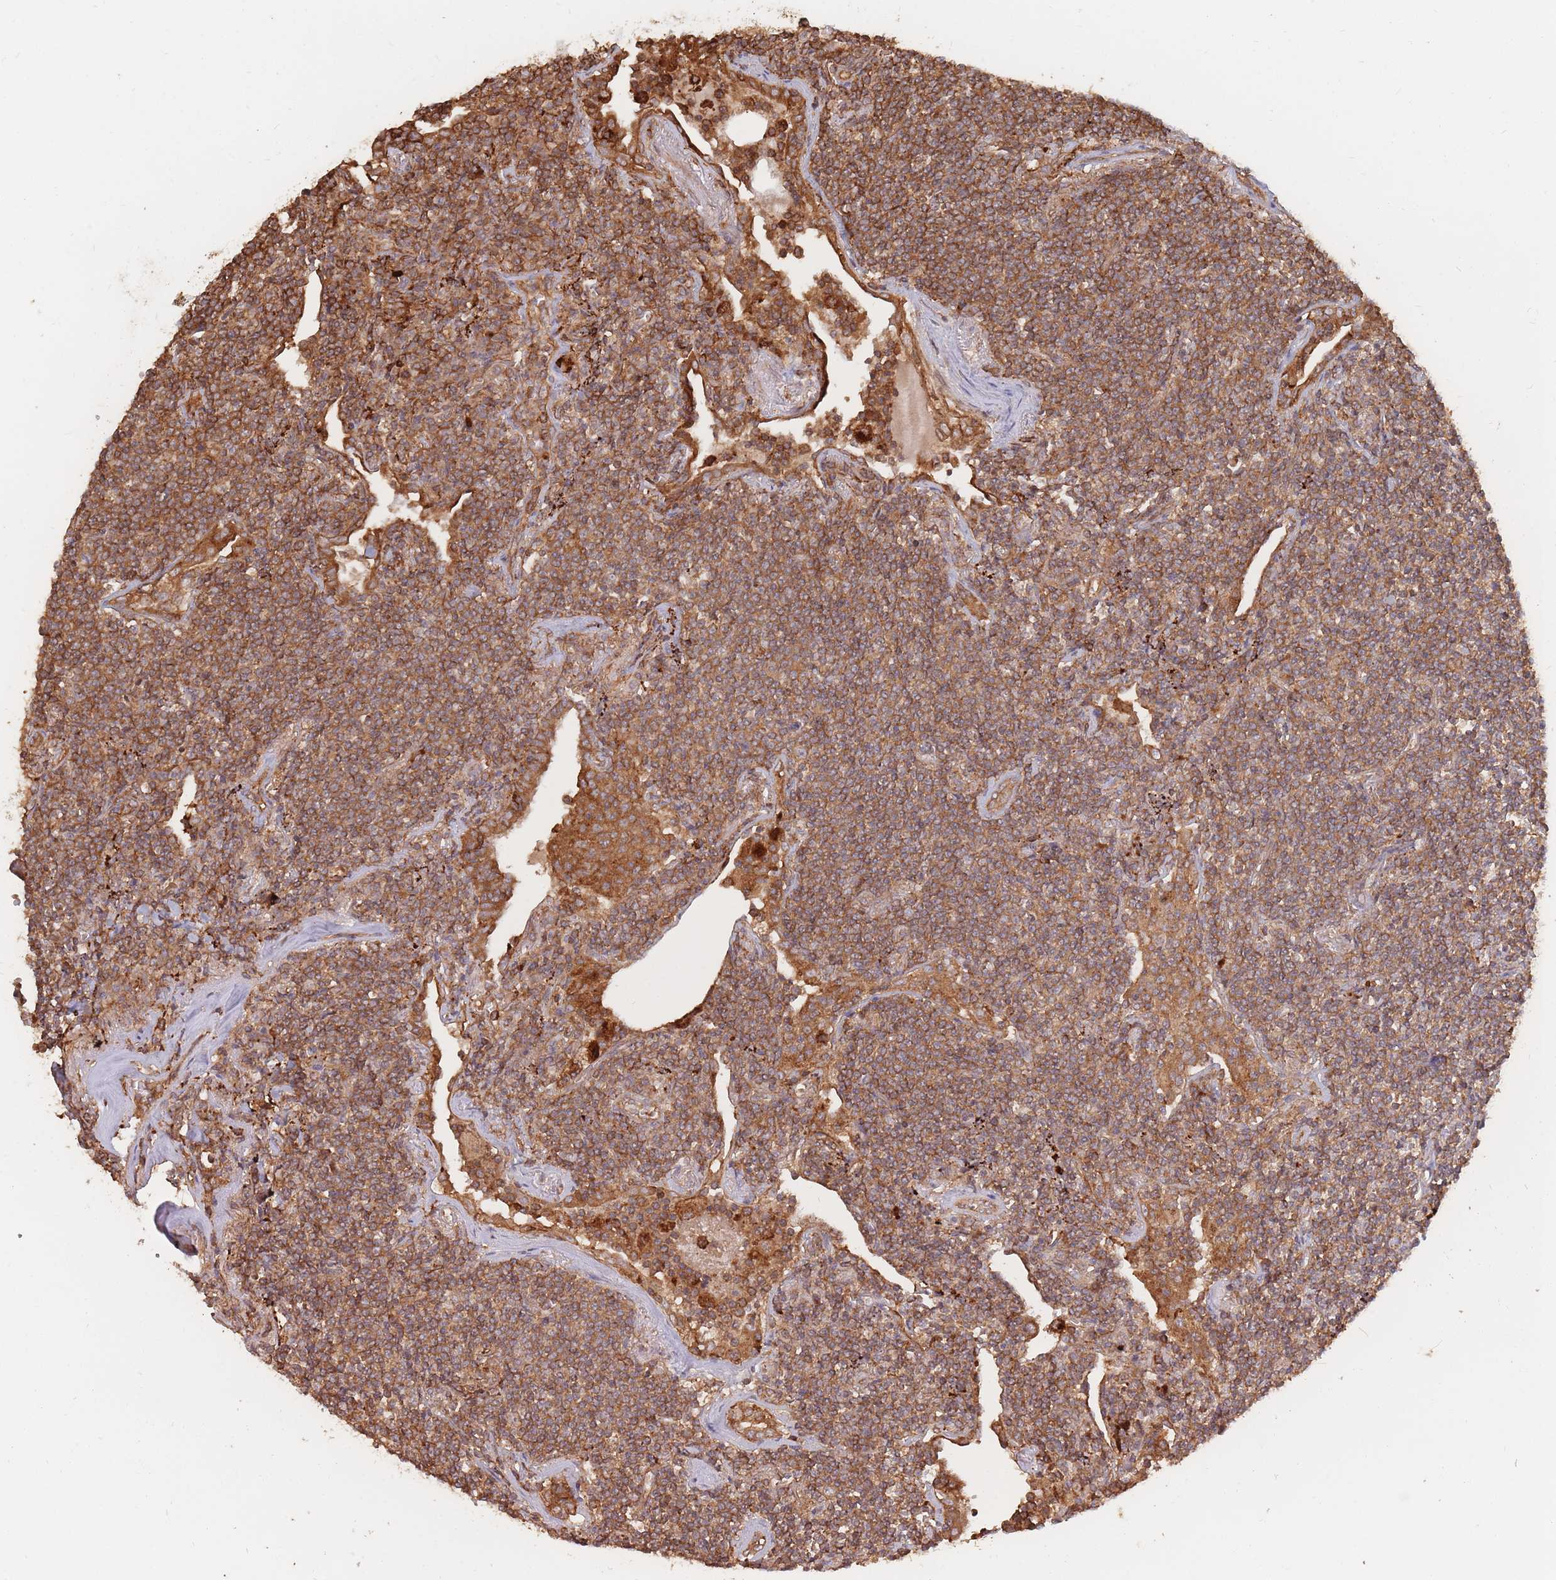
{"staining": {"intensity": "moderate", "quantity": ">75%", "location": "cytoplasmic/membranous"}, "tissue": "lymphoma", "cell_type": "Tumor cells", "image_type": "cancer", "snomed": [{"axis": "morphology", "description": "Malignant lymphoma, non-Hodgkin's type, Low grade"}, {"axis": "topography", "description": "Lung"}], "caption": "The histopathology image displays immunohistochemical staining of lymphoma. There is moderate cytoplasmic/membranous staining is seen in about >75% of tumor cells. The protein of interest is shown in brown color, while the nuclei are stained blue.", "gene": "RASSF2", "patient": {"sex": "female", "age": 71}}